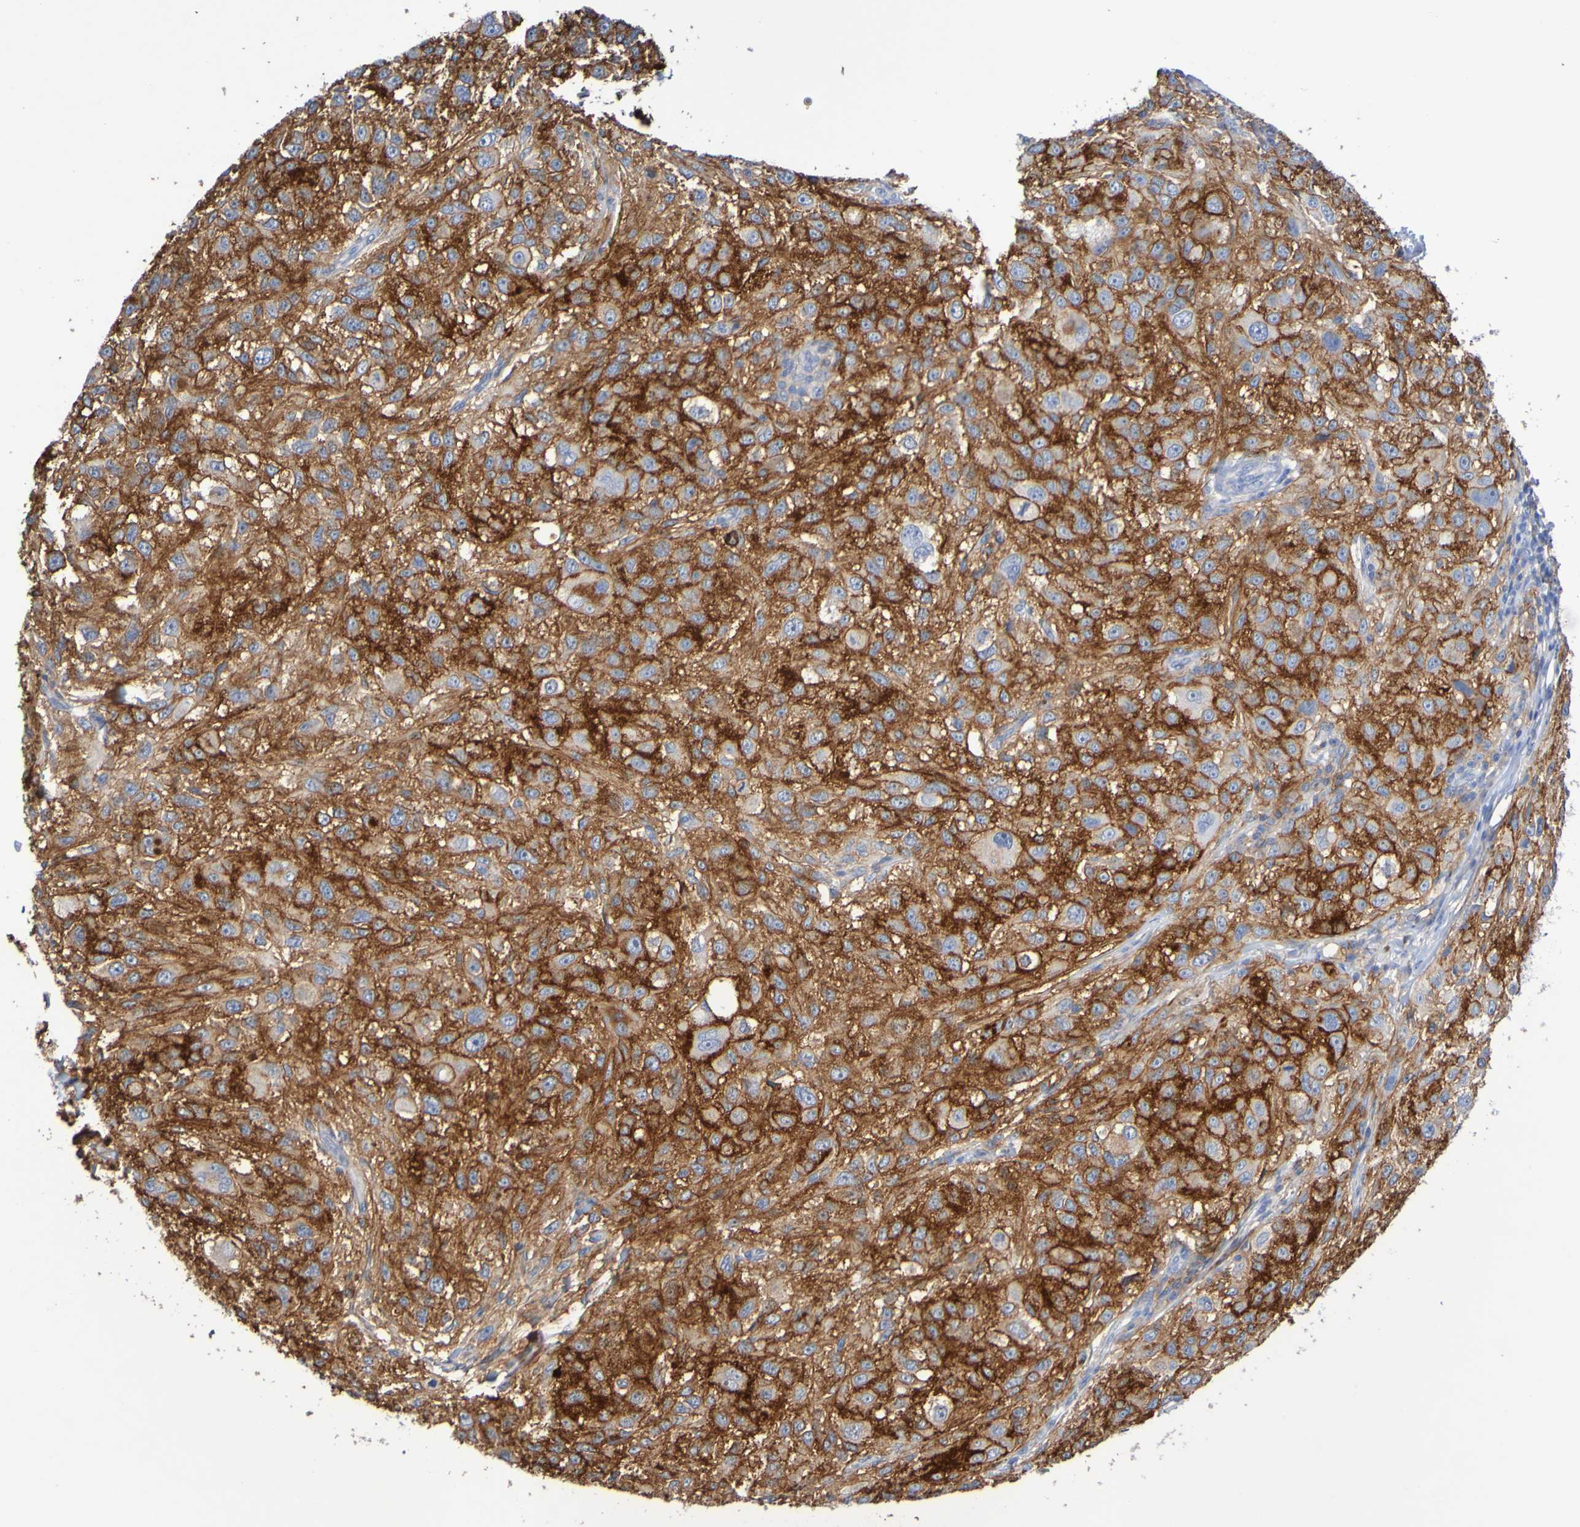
{"staining": {"intensity": "strong", "quantity": ">75%", "location": "cytoplasmic/membranous"}, "tissue": "melanoma", "cell_type": "Tumor cells", "image_type": "cancer", "snomed": [{"axis": "morphology", "description": "Necrosis, NOS"}, {"axis": "morphology", "description": "Malignant melanoma, NOS"}, {"axis": "topography", "description": "Skin"}], "caption": "Approximately >75% of tumor cells in human malignant melanoma display strong cytoplasmic/membranous protein staining as visualized by brown immunohistochemical staining.", "gene": "SLC3A2", "patient": {"sex": "female", "age": 87}}